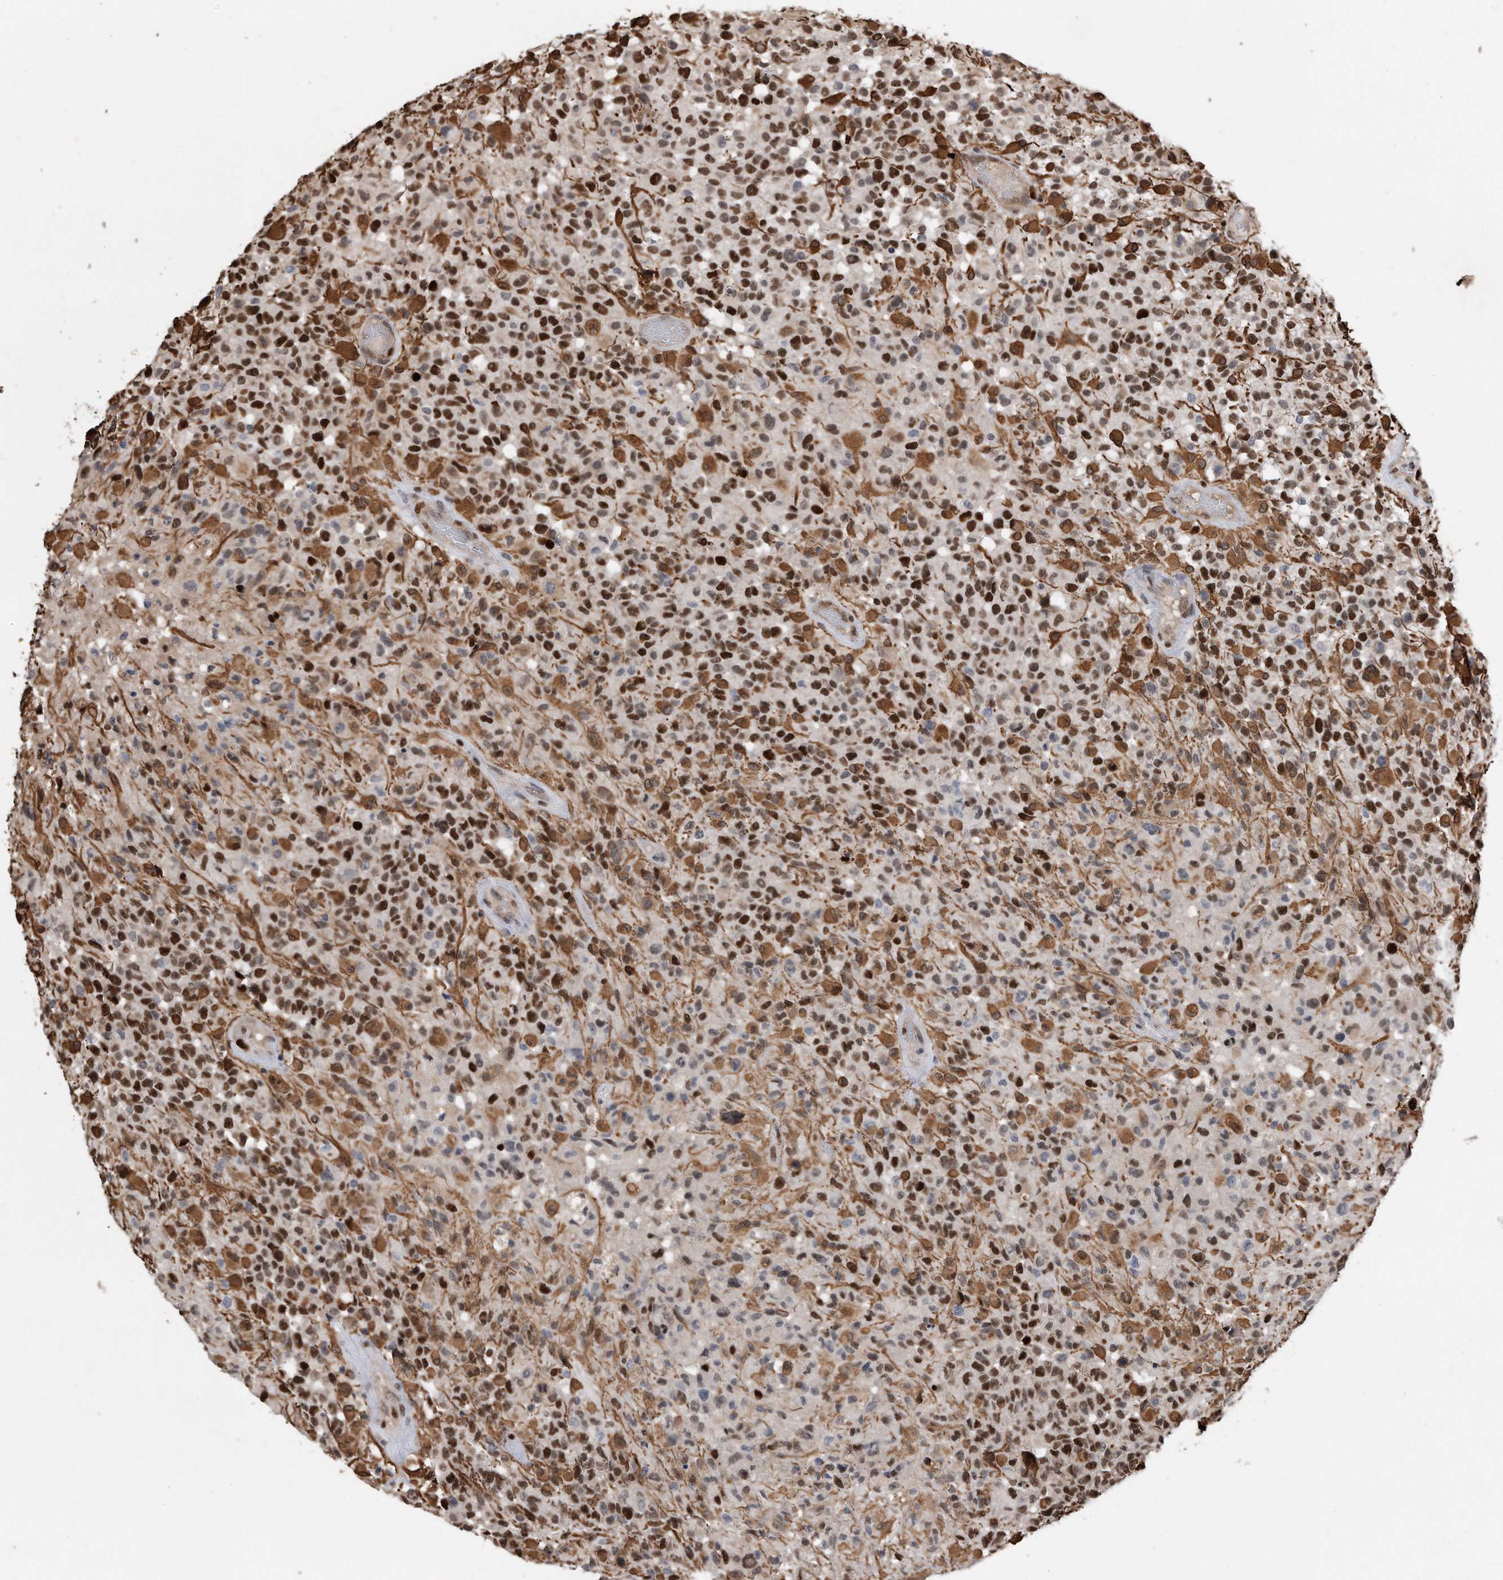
{"staining": {"intensity": "strong", "quantity": "25%-75%", "location": "cytoplasmic/membranous,nuclear"}, "tissue": "glioma", "cell_type": "Tumor cells", "image_type": "cancer", "snomed": [{"axis": "morphology", "description": "Glioma, malignant, High grade"}, {"axis": "morphology", "description": "Glioblastoma, NOS"}, {"axis": "topography", "description": "Brain"}], "caption": "Malignant high-grade glioma was stained to show a protein in brown. There is high levels of strong cytoplasmic/membranous and nuclear expression in about 25%-75% of tumor cells.", "gene": "PCNA", "patient": {"sex": "male", "age": 60}}